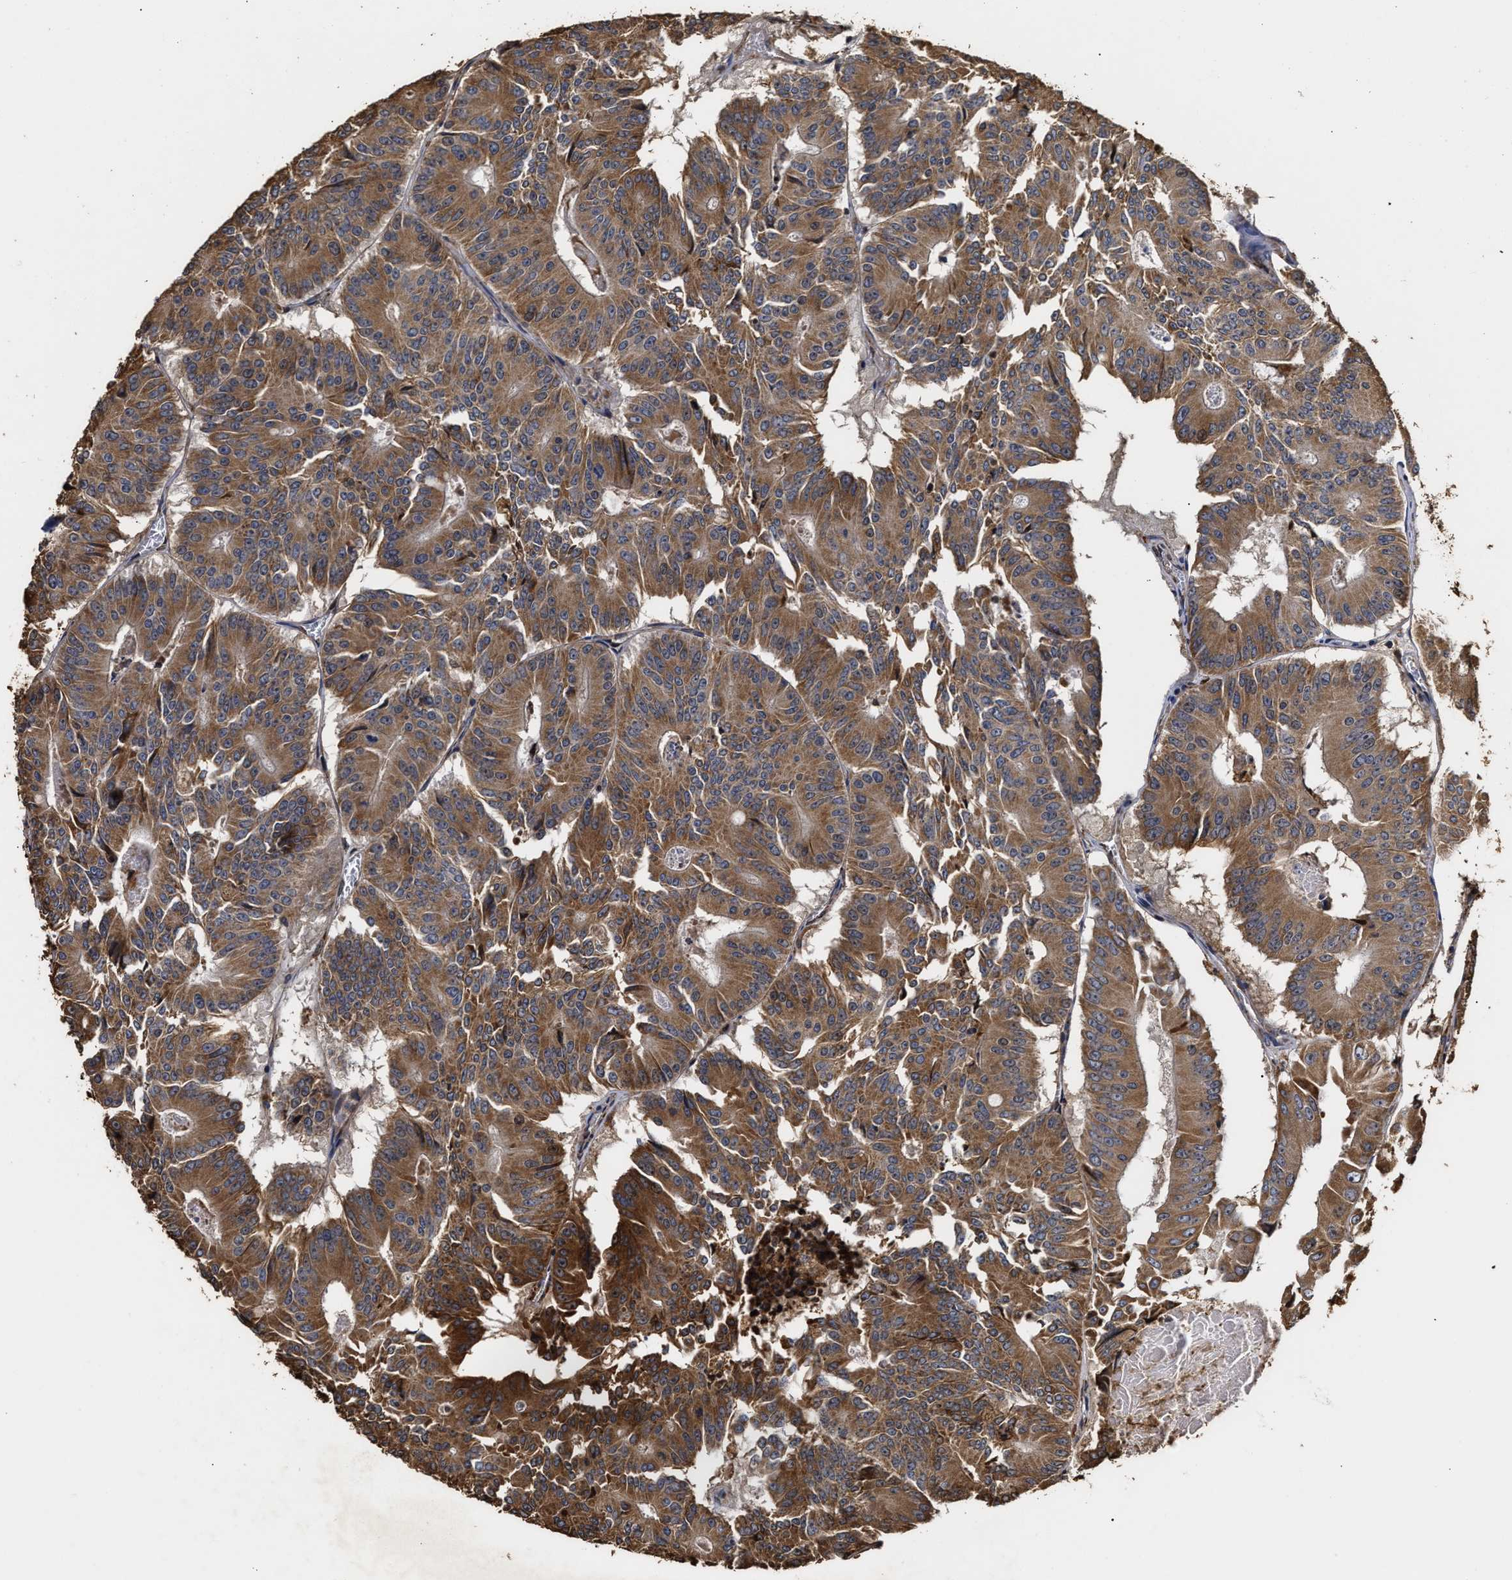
{"staining": {"intensity": "strong", "quantity": ">75%", "location": "cytoplasmic/membranous"}, "tissue": "colorectal cancer", "cell_type": "Tumor cells", "image_type": "cancer", "snomed": [{"axis": "morphology", "description": "Adenocarcinoma, NOS"}, {"axis": "topography", "description": "Colon"}], "caption": "Protein staining exhibits strong cytoplasmic/membranous positivity in approximately >75% of tumor cells in colorectal cancer (adenocarcinoma). The staining was performed using DAB to visualize the protein expression in brown, while the nuclei were stained in blue with hematoxylin (Magnification: 20x).", "gene": "GOSR1", "patient": {"sex": "male", "age": 87}}